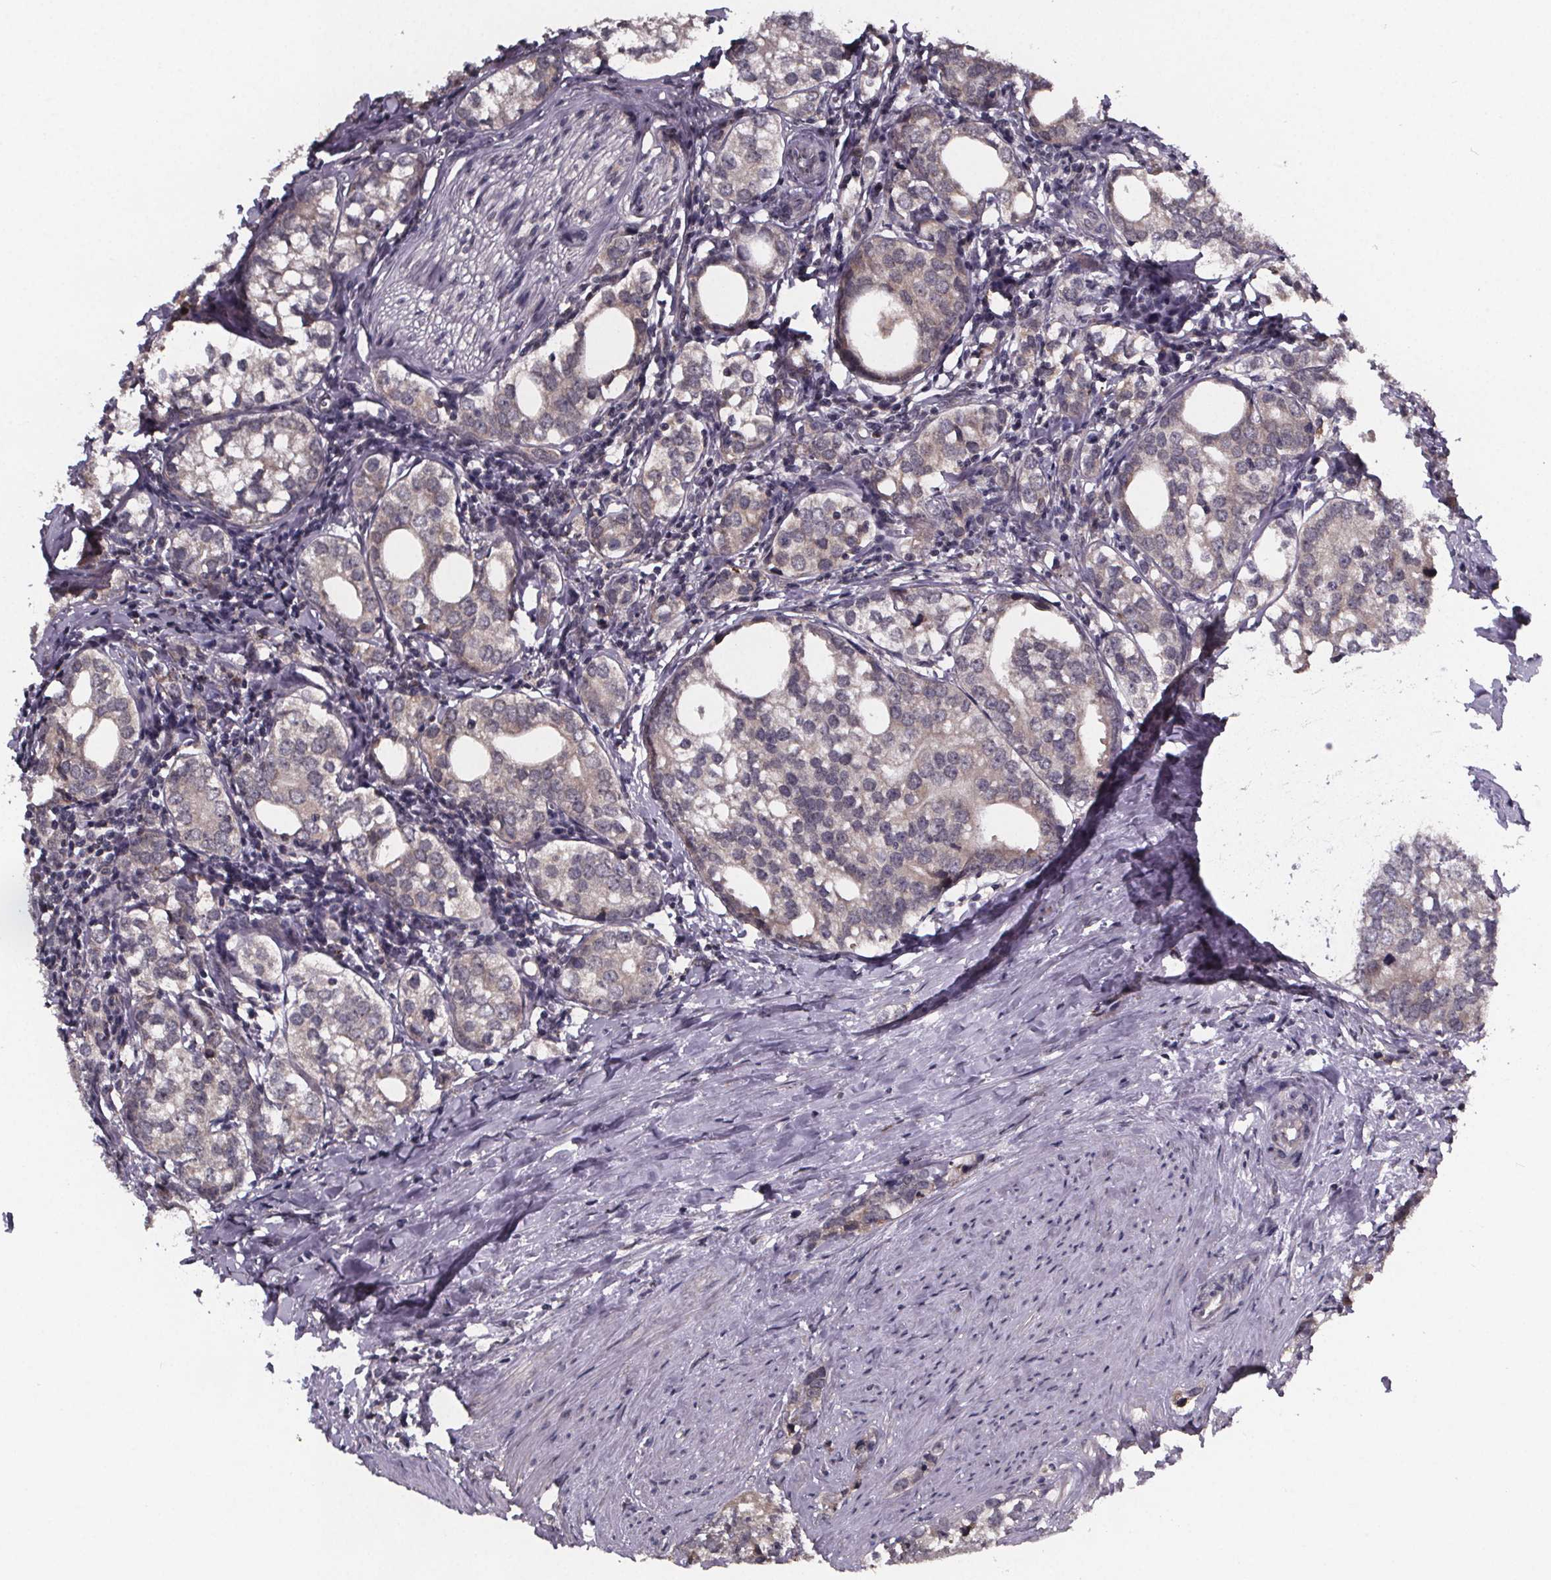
{"staining": {"intensity": "weak", "quantity": ">75%", "location": "cytoplasmic/membranous"}, "tissue": "prostate cancer", "cell_type": "Tumor cells", "image_type": "cancer", "snomed": [{"axis": "morphology", "description": "Adenocarcinoma, NOS"}, {"axis": "topography", "description": "Prostate and seminal vesicle, NOS"}], "caption": "Immunohistochemistry (DAB) staining of prostate adenocarcinoma reveals weak cytoplasmic/membranous protein staining in about >75% of tumor cells.", "gene": "SAT1", "patient": {"sex": "male", "age": 63}}